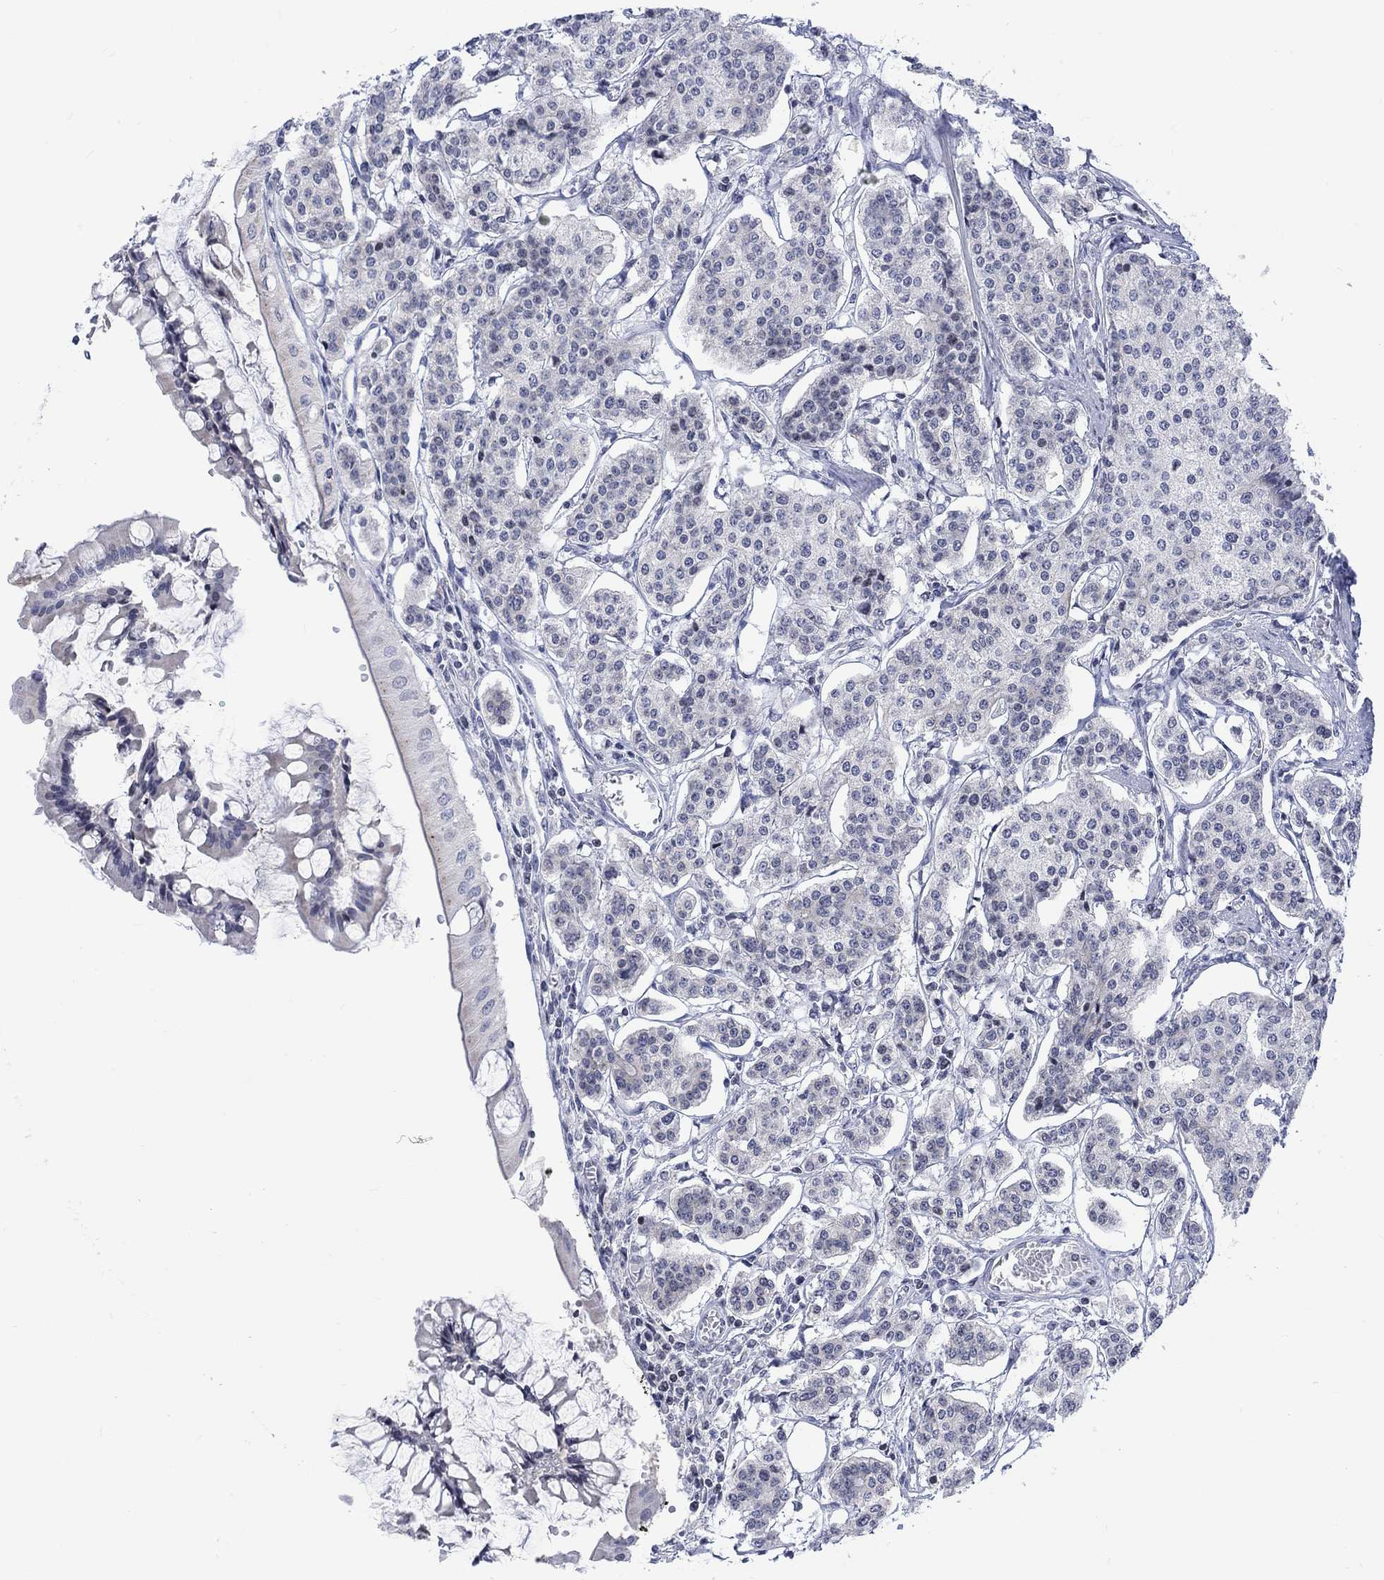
{"staining": {"intensity": "negative", "quantity": "none", "location": "none"}, "tissue": "carcinoid", "cell_type": "Tumor cells", "image_type": "cancer", "snomed": [{"axis": "morphology", "description": "Carcinoid, malignant, NOS"}, {"axis": "topography", "description": "Small intestine"}], "caption": "This is an immunohistochemistry photomicrograph of human carcinoid. There is no positivity in tumor cells.", "gene": "DCX", "patient": {"sex": "female", "age": 65}}